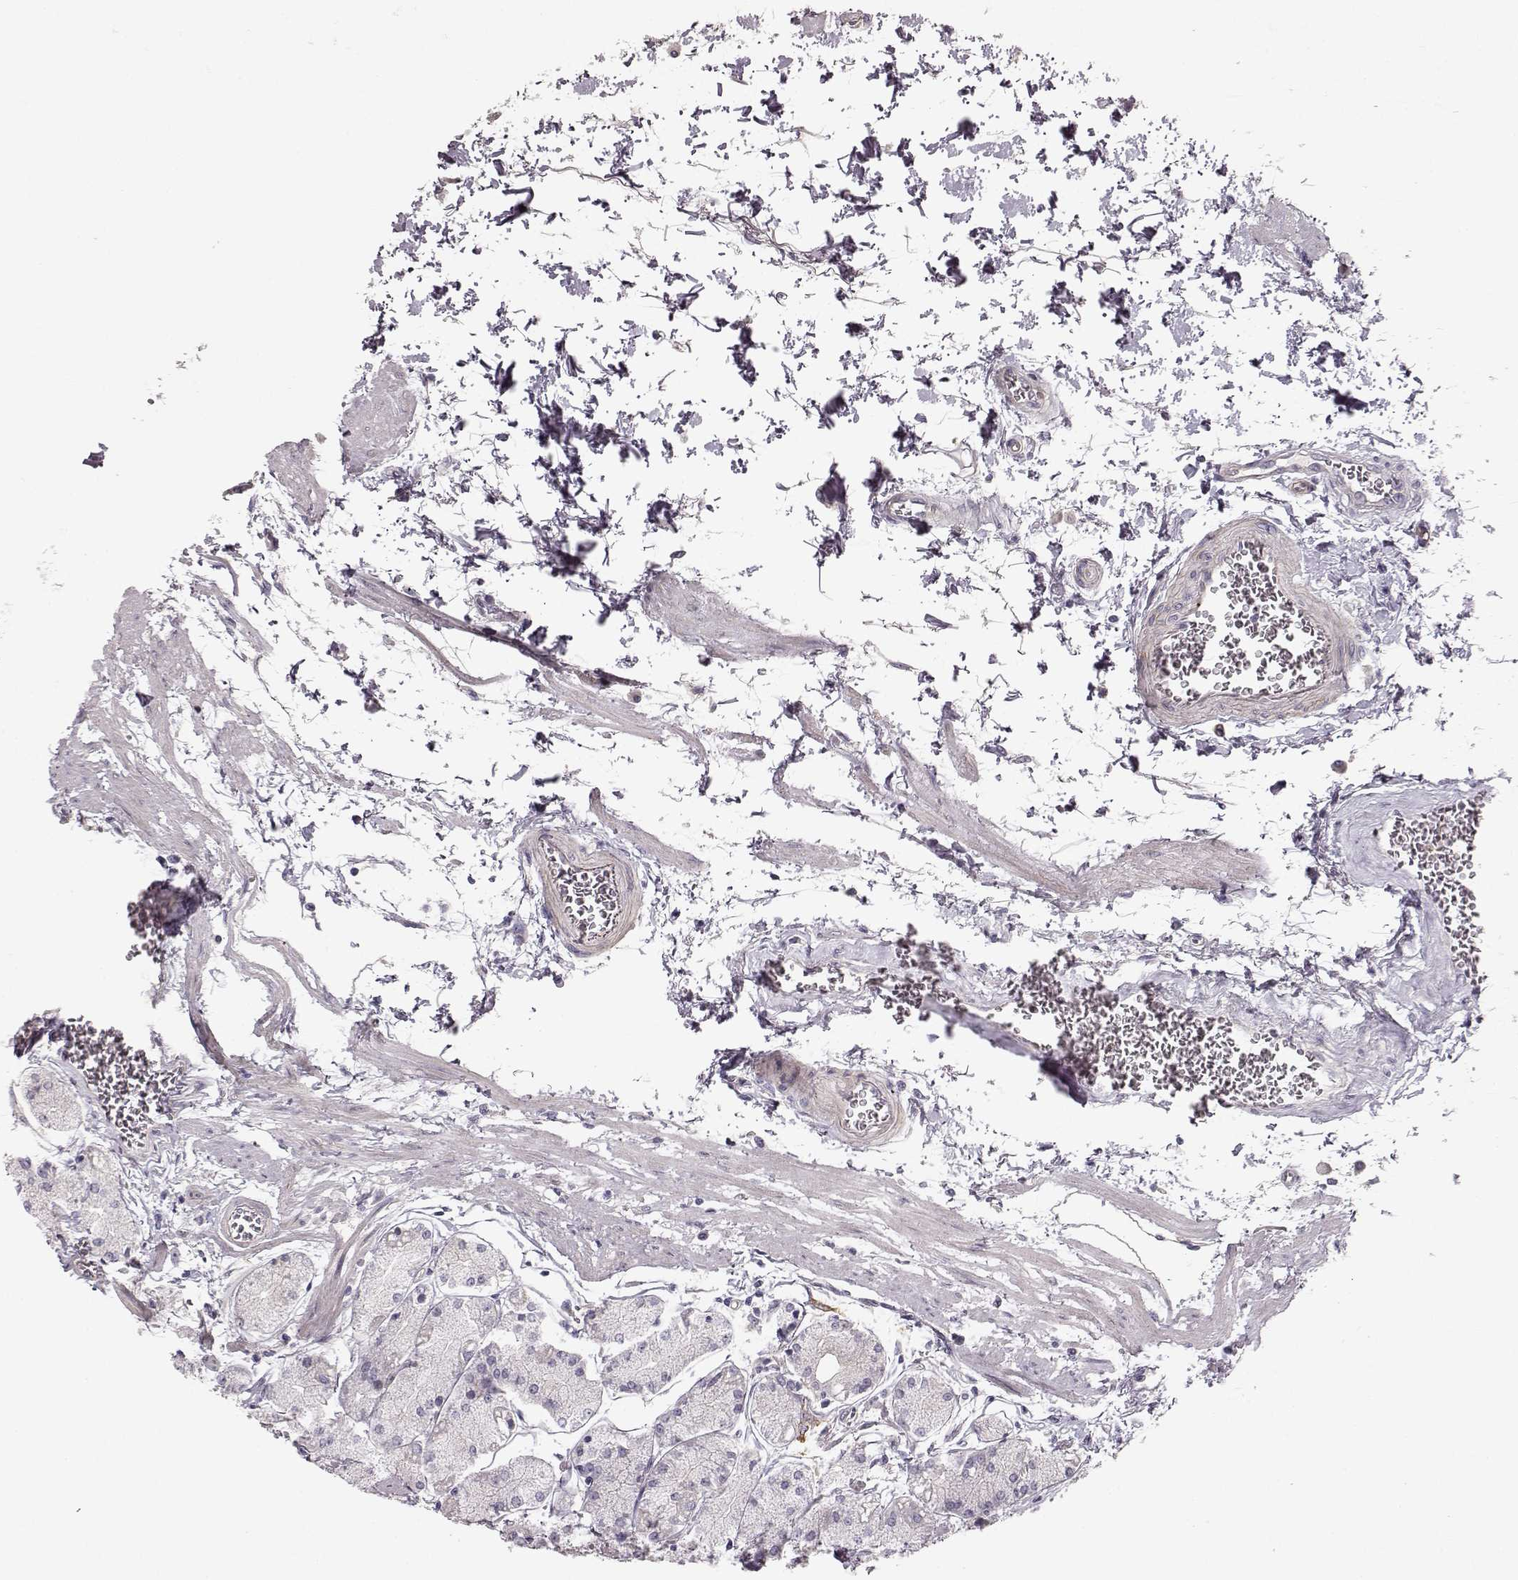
{"staining": {"intensity": "negative", "quantity": "none", "location": "none"}, "tissue": "stomach", "cell_type": "Glandular cells", "image_type": "normal", "snomed": [{"axis": "morphology", "description": "Normal tissue, NOS"}, {"axis": "topography", "description": "Stomach, upper"}], "caption": "An image of stomach stained for a protein reveals no brown staining in glandular cells.", "gene": "GPR50", "patient": {"sex": "male", "age": 60}}